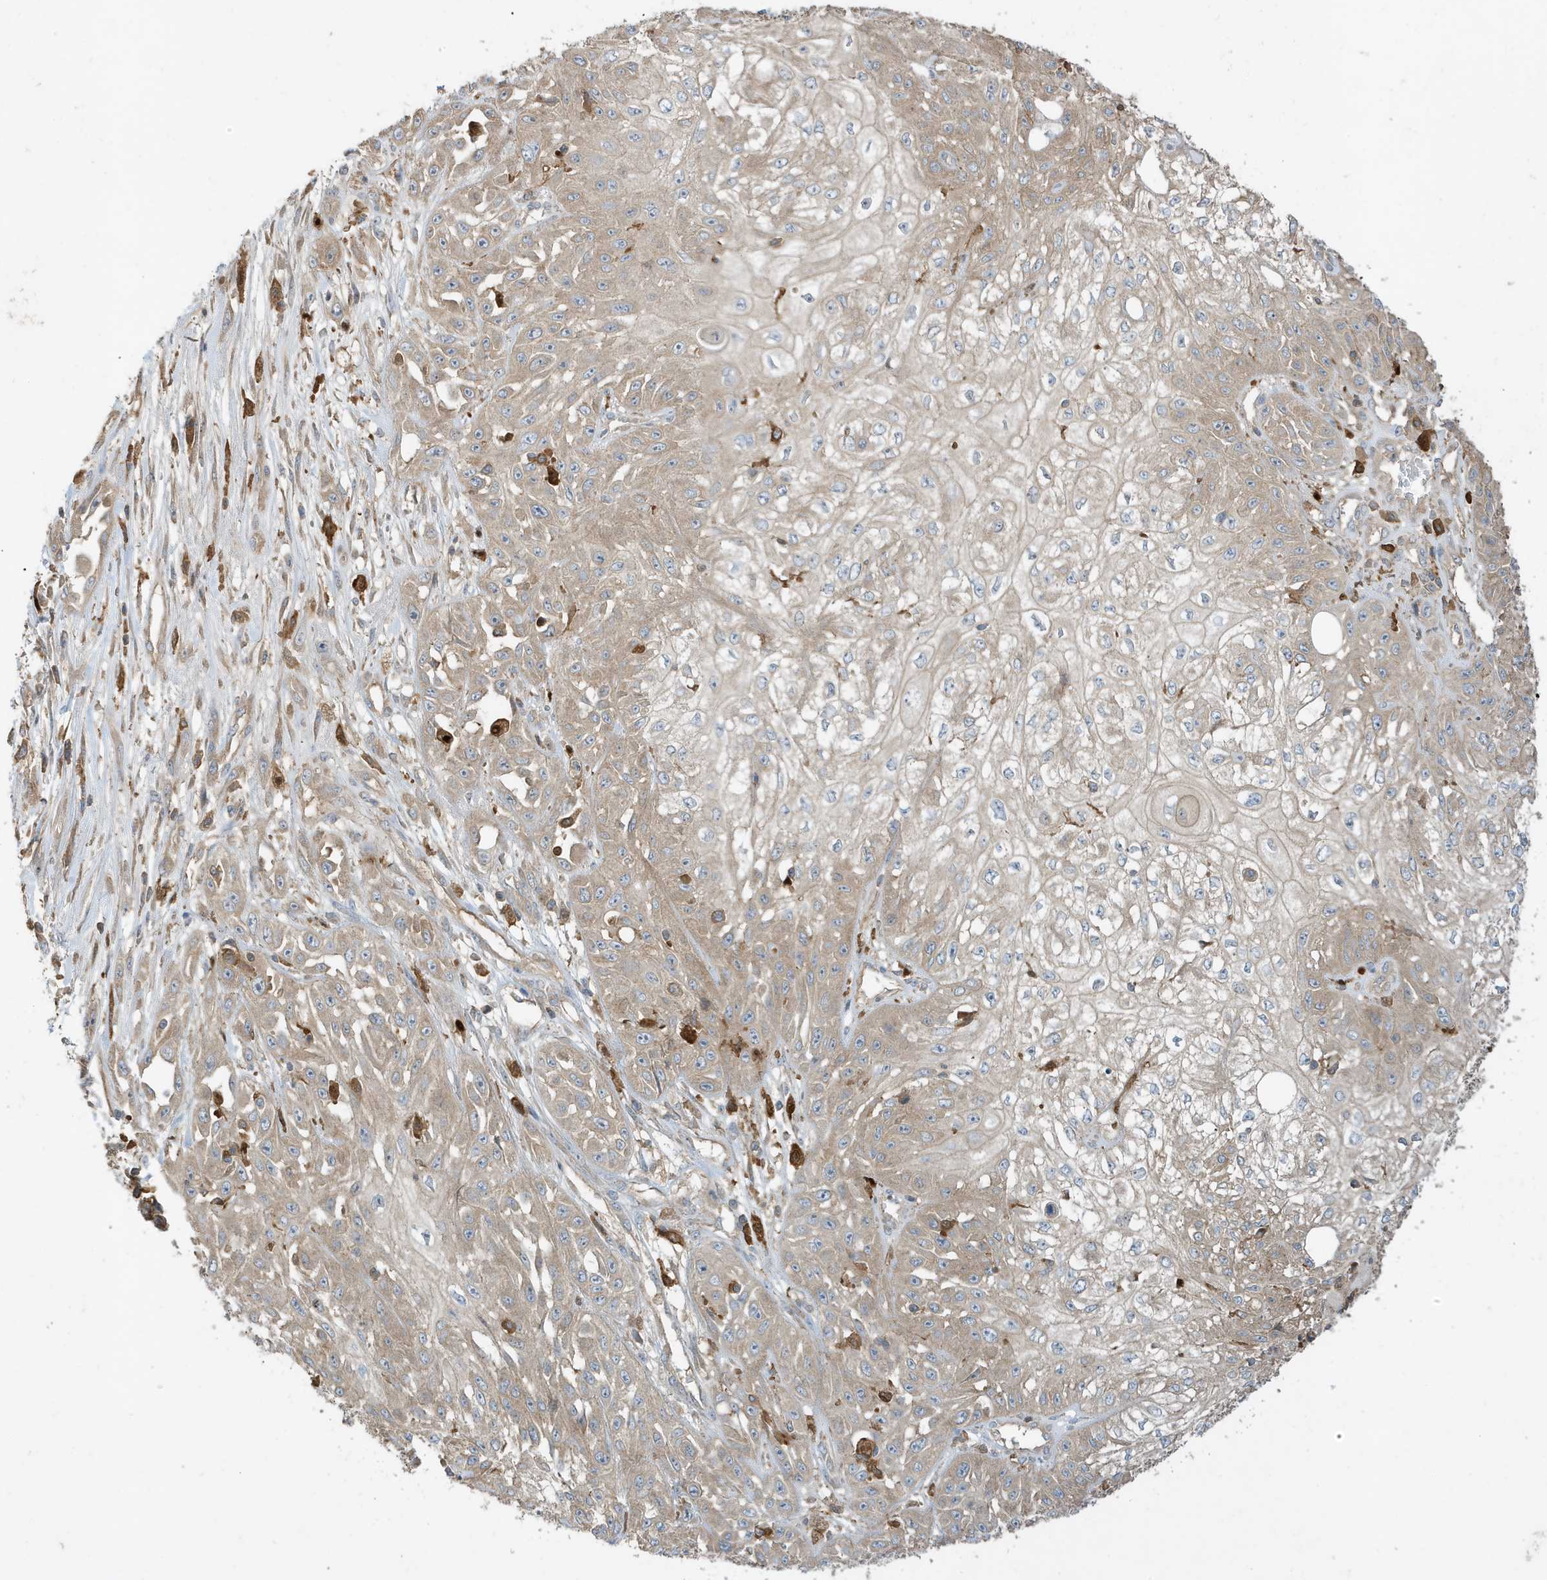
{"staining": {"intensity": "weak", "quantity": "<25%", "location": "cytoplasmic/membranous"}, "tissue": "skin cancer", "cell_type": "Tumor cells", "image_type": "cancer", "snomed": [{"axis": "morphology", "description": "Squamous cell carcinoma, NOS"}, {"axis": "morphology", "description": "Squamous cell carcinoma, metastatic, NOS"}, {"axis": "topography", "description": "Skin"}, {"axis": "topography", "description": "Lymph node"}], "caption": "A micrograph of human skin cancer is negative for staining in tumor cells. Brightfield microscopy of immunohistochemistry stained with DAB (3,3'-diaminobenzidine) (brown) and hematoxylin (blue), captured at high magnification.", "gene": "ABTB1", "patient": {"sex": "male", "age": 75}}